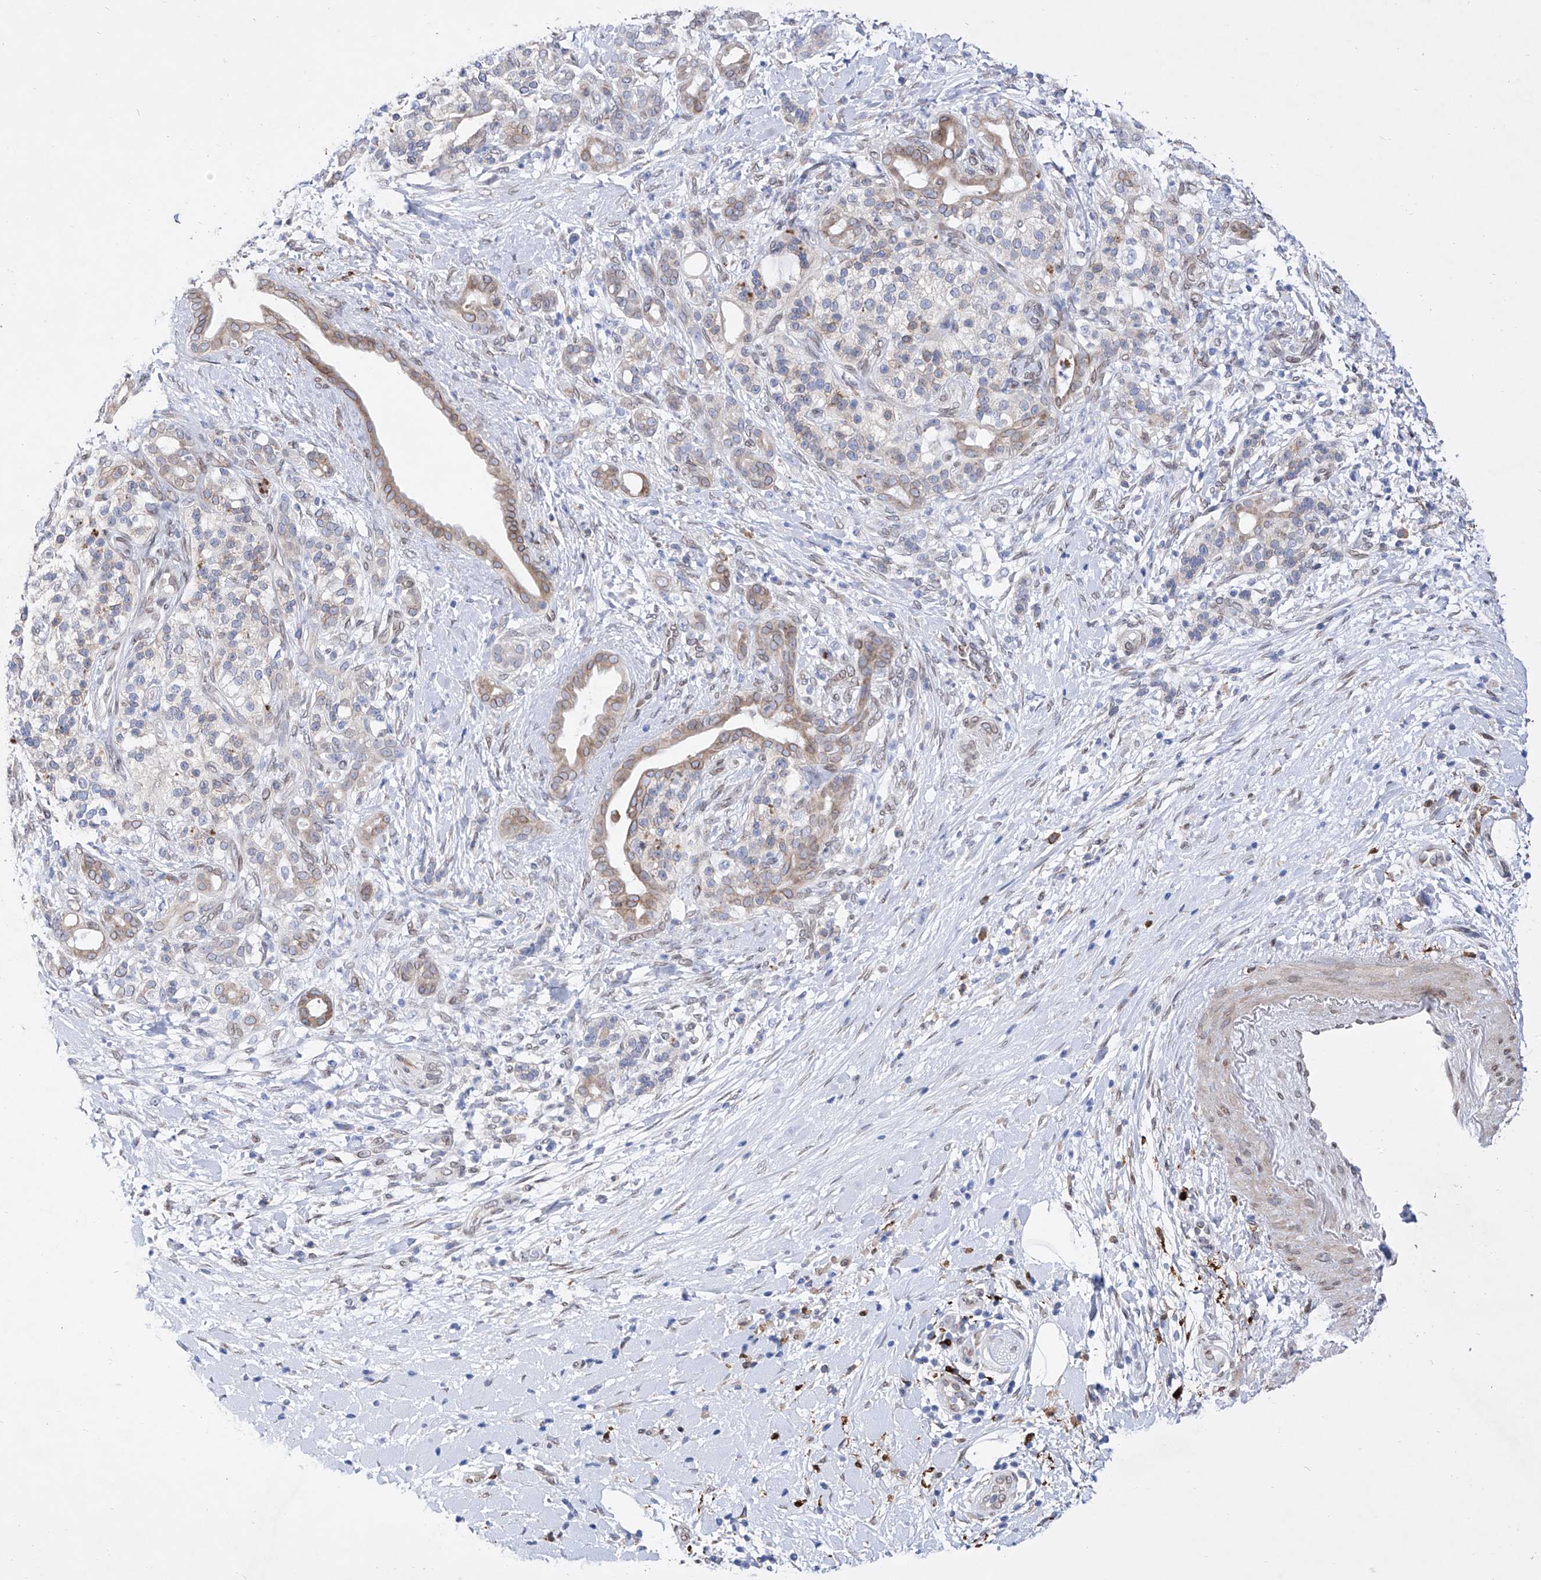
{"staining": {"intensity": "moderate", "quantity": "<25%", "location": "cytoplasmic/membranous"}, "tissue": "pancreatic cancer", "cell_type": "Tumor cells", "image_type": "cancer", "snomed": [{"axis": "morphology", "description": "Adenocarcinoma, NOS"}, {"axis": "topography", "description": "Pancreas"}], "caption": "Adenocarcinoma (pancreatic) stained with immunohistochemistry reveals moderate cytoplasmic/membranous positivity in about <25% of tumor cells.", "gene": "LCLAT1", "patient": {"sex": "male", "age": 58}}